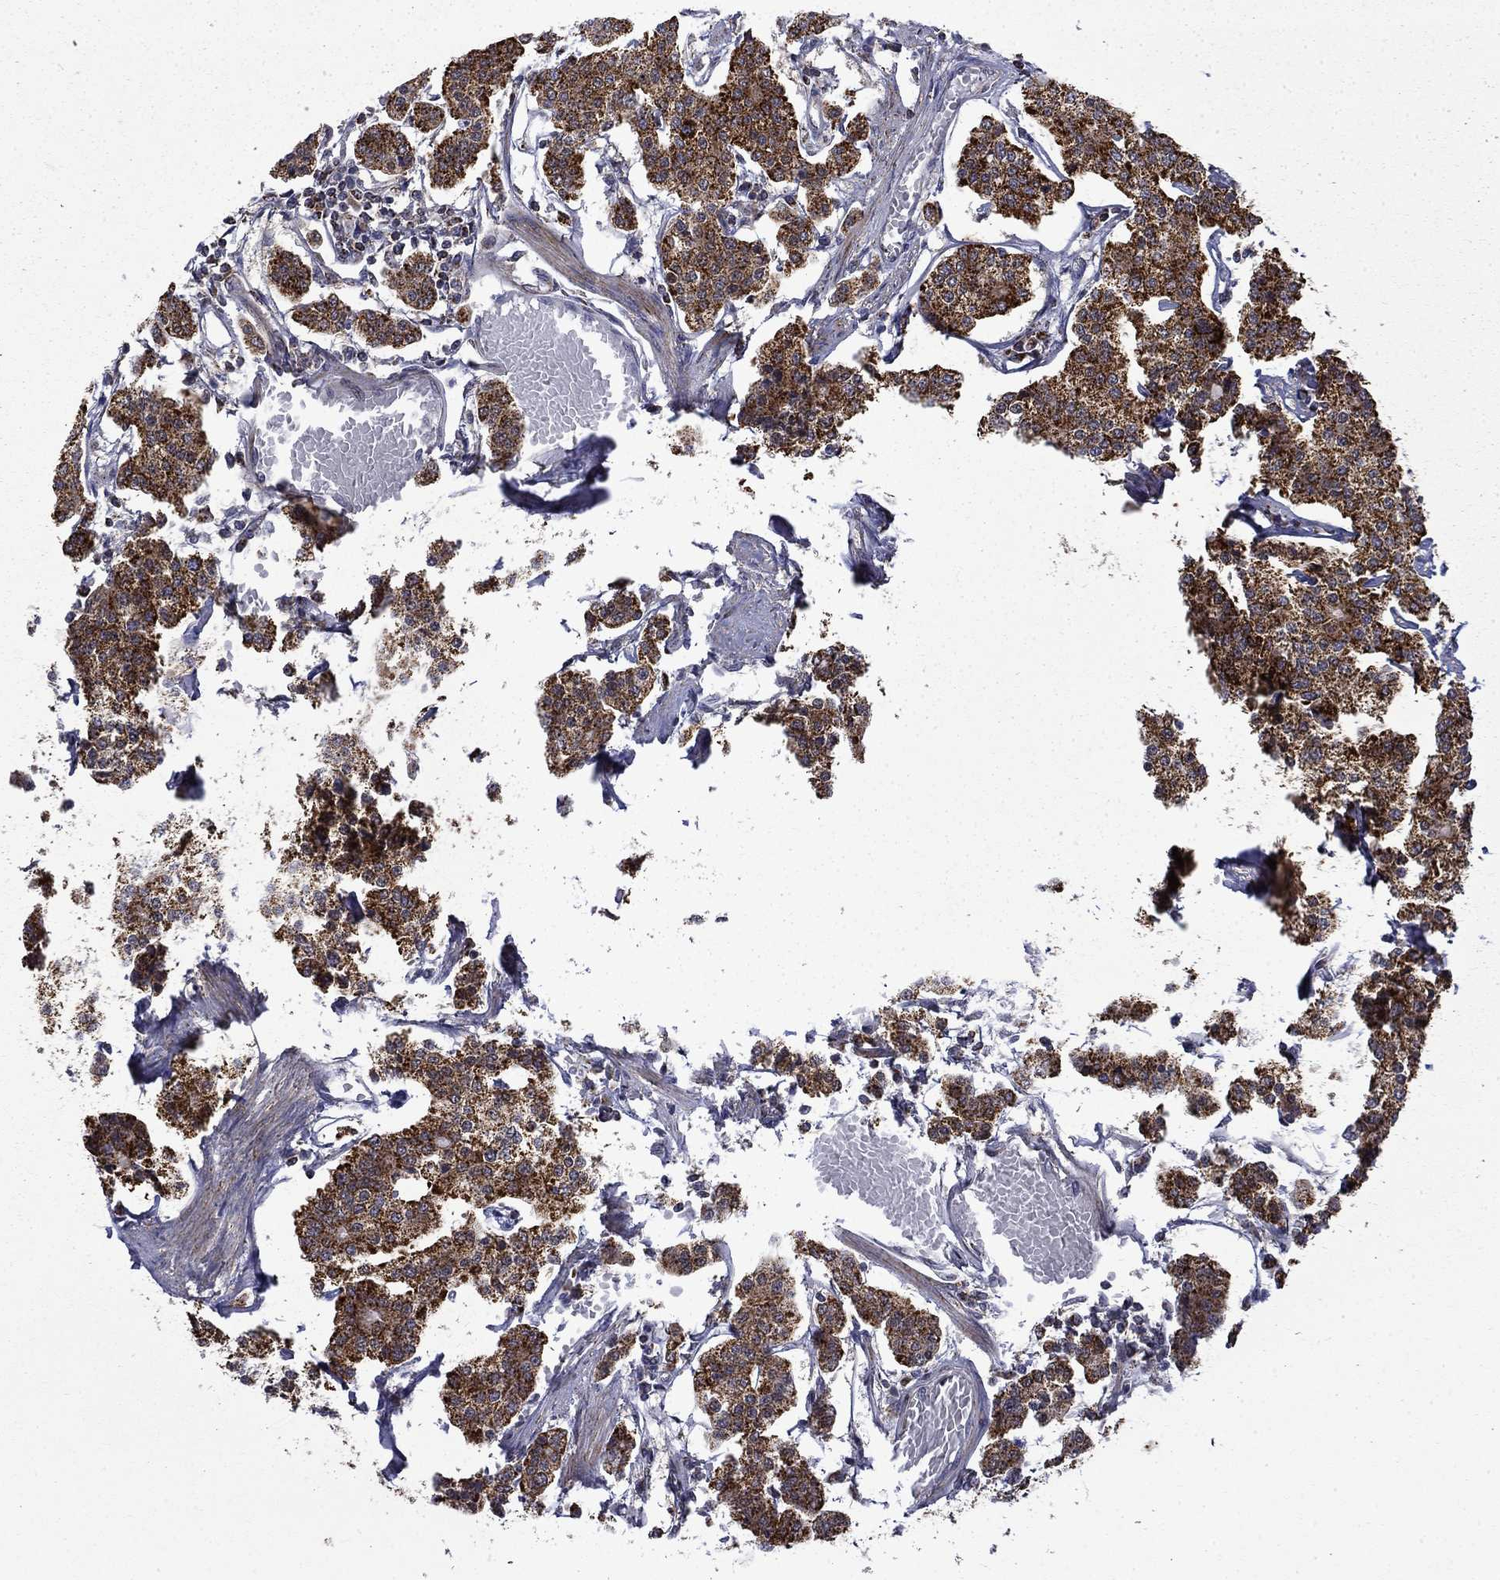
{"staining": {"intensity": "strong", "quantity": ">75%", "location": "cytoplasmic/membranous"}, "tissue": "carcinoid", "cell_type": "Tumor cells", "image_type": "cancer", "snomed": [{"axis": "morphology", "description": "Carcinoid, malignant, NOS"}, {"axis": "topography", "description": "Small intestine"}], "caption": "A high-resolution histopathology image shows IHC staining of carcinoid (malignant), which demonstrates strong cytoplasmic/membranous expression in approximately >75% of tumor cells. The protein of interest is stained brown, and the nuclei are stained in blue (DAB (3,3'-diaminobenzidine) IHC with brightfield microscopy, high magnification).", "gene": "PCBP3", "patient": {"sex": "female", "age": 65}}